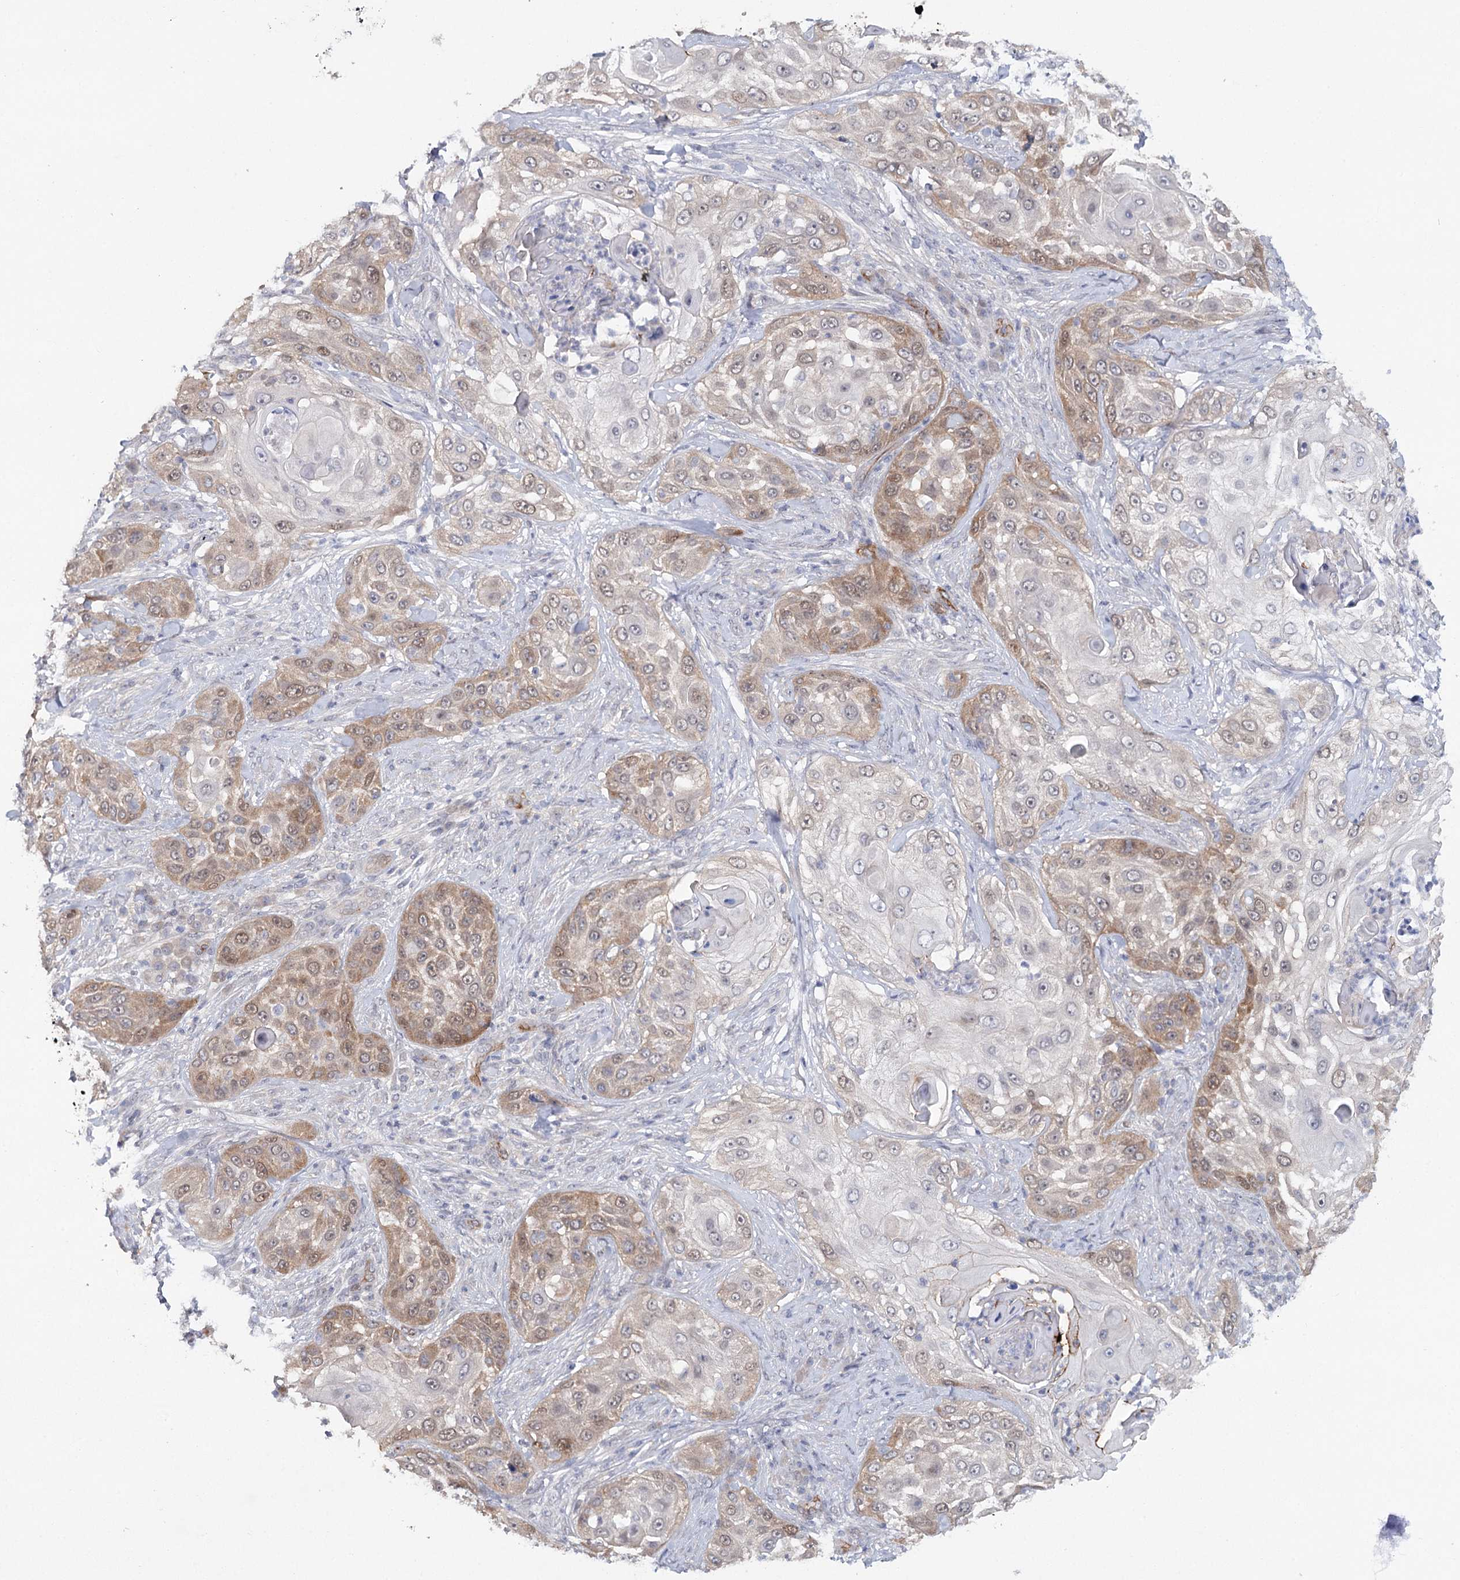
{"staining": {"intensity": "moderate", "quantity": "25%-75%", "location": "cytoplasmic/membranous"}, "tissue": "skin cancer", "cell_type": "Tumor cells", "image_type": "cancer", "snomed": [{"axis": "morphology", "description": "Squamous cell carcinoma, NOS"}, {"axis": "topography", "description": "Skin"}], "caption": "About 25%-75% of tumor cells in human squamous cell carcinoma (skin) show moderate cytoplasmic/membranous protein staining as visualized by brown immunohistochemical staining.", "gene": "MAP3K13", "patient": {"sex": "female", "age": 44}}